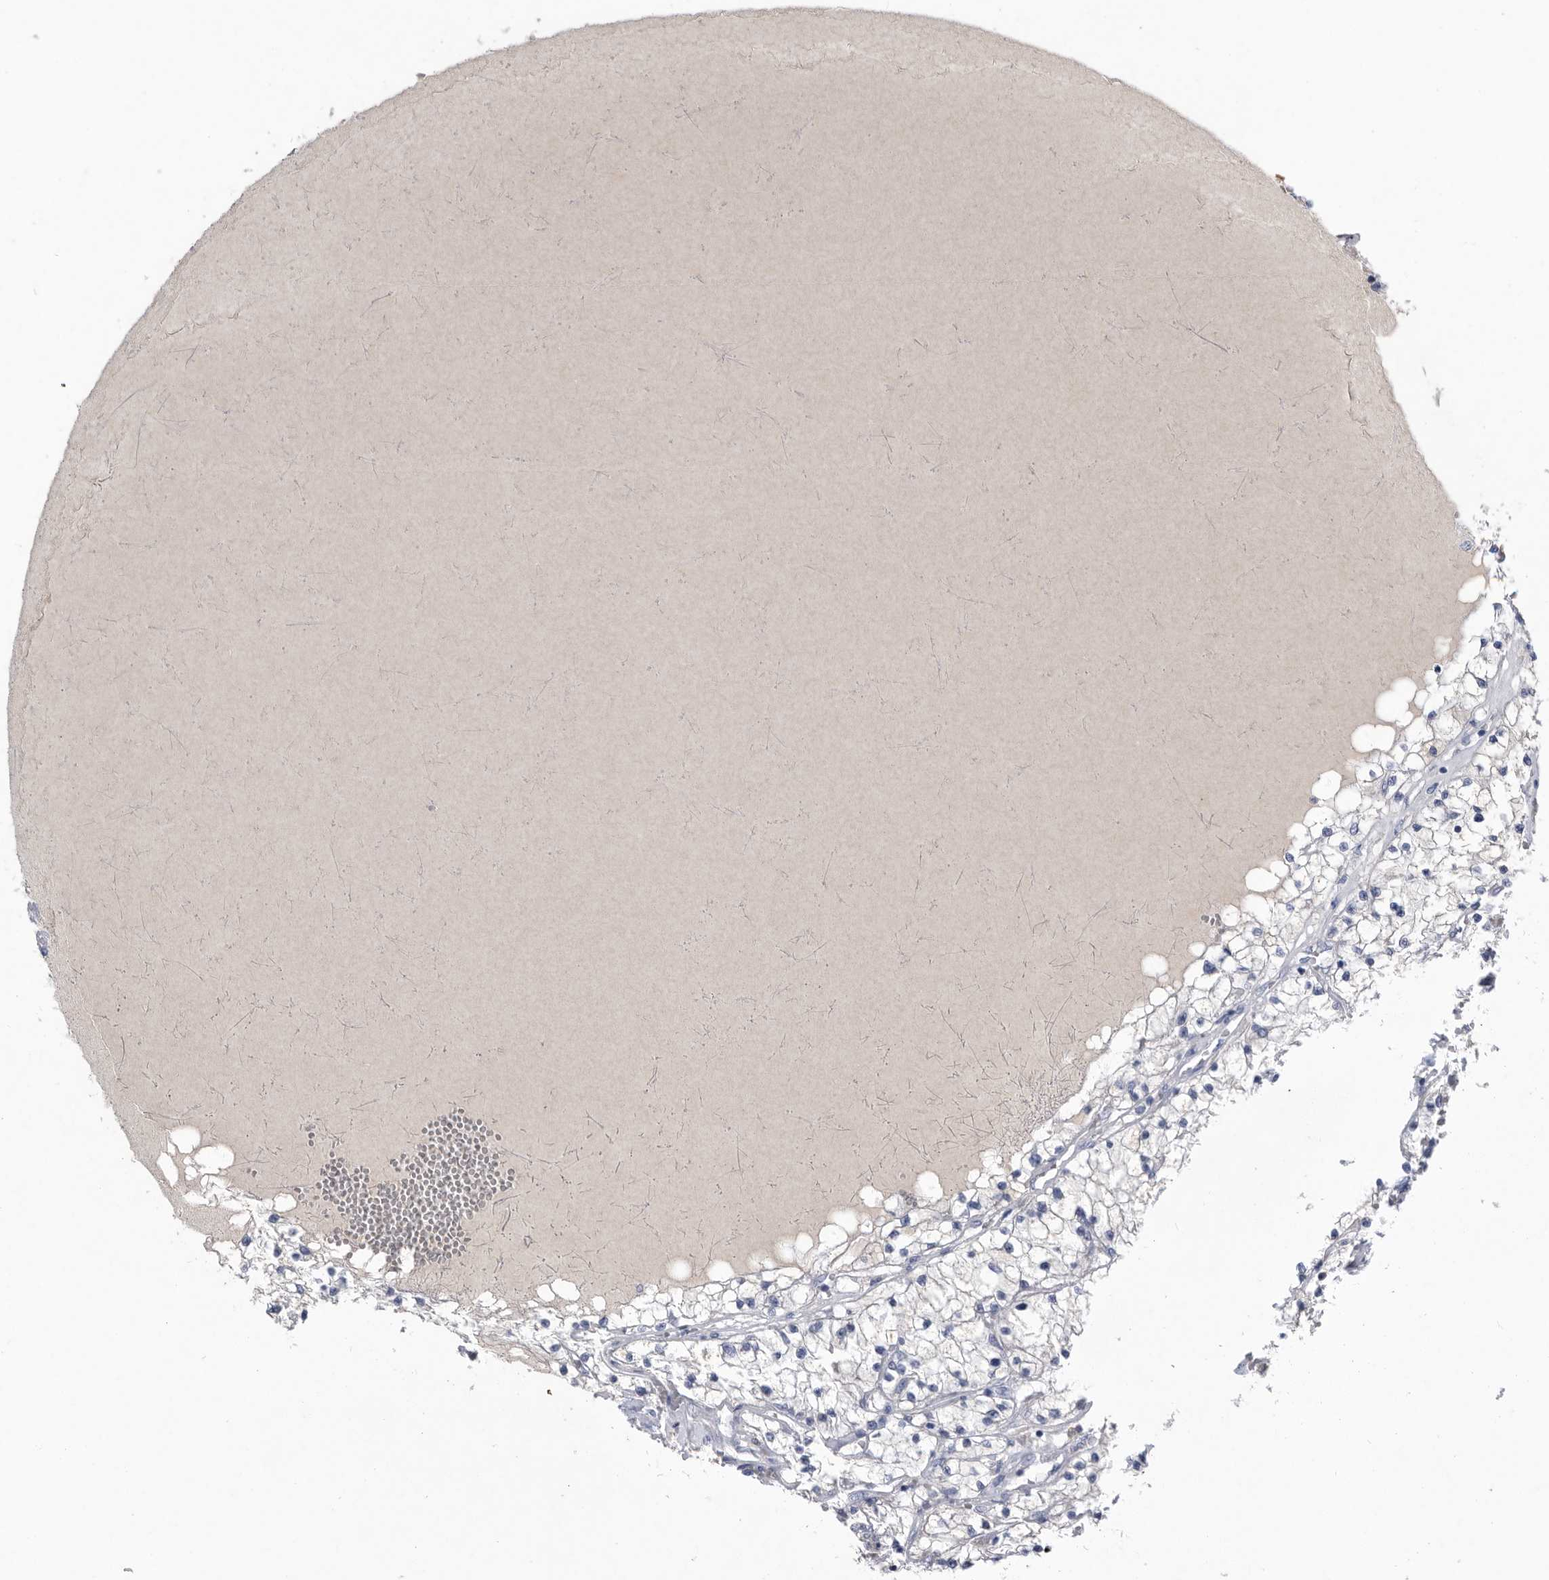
{"staining": {"intensity": "negative", "quantity": "none", "location": "none"}, "tissue": "renal cancer", "cell_type": "Tumor cells", "image_type": "cancer", "snomed": [{"axis": "morphology", "description": "Normal tissue, NOS"}, {"axis": "morphology", "description": "Adenocarcinoma, NOS"}, {"axis": "topography", "description": "Kidney"}], "caption": "Immunohistochemistry (IHC) image of adenocarcinoma (renal) stained for a protein (brown), which shows no expression in tumor cells.", "gene": "BTBD6", "patient": {"sex": "male", "age": 68}}